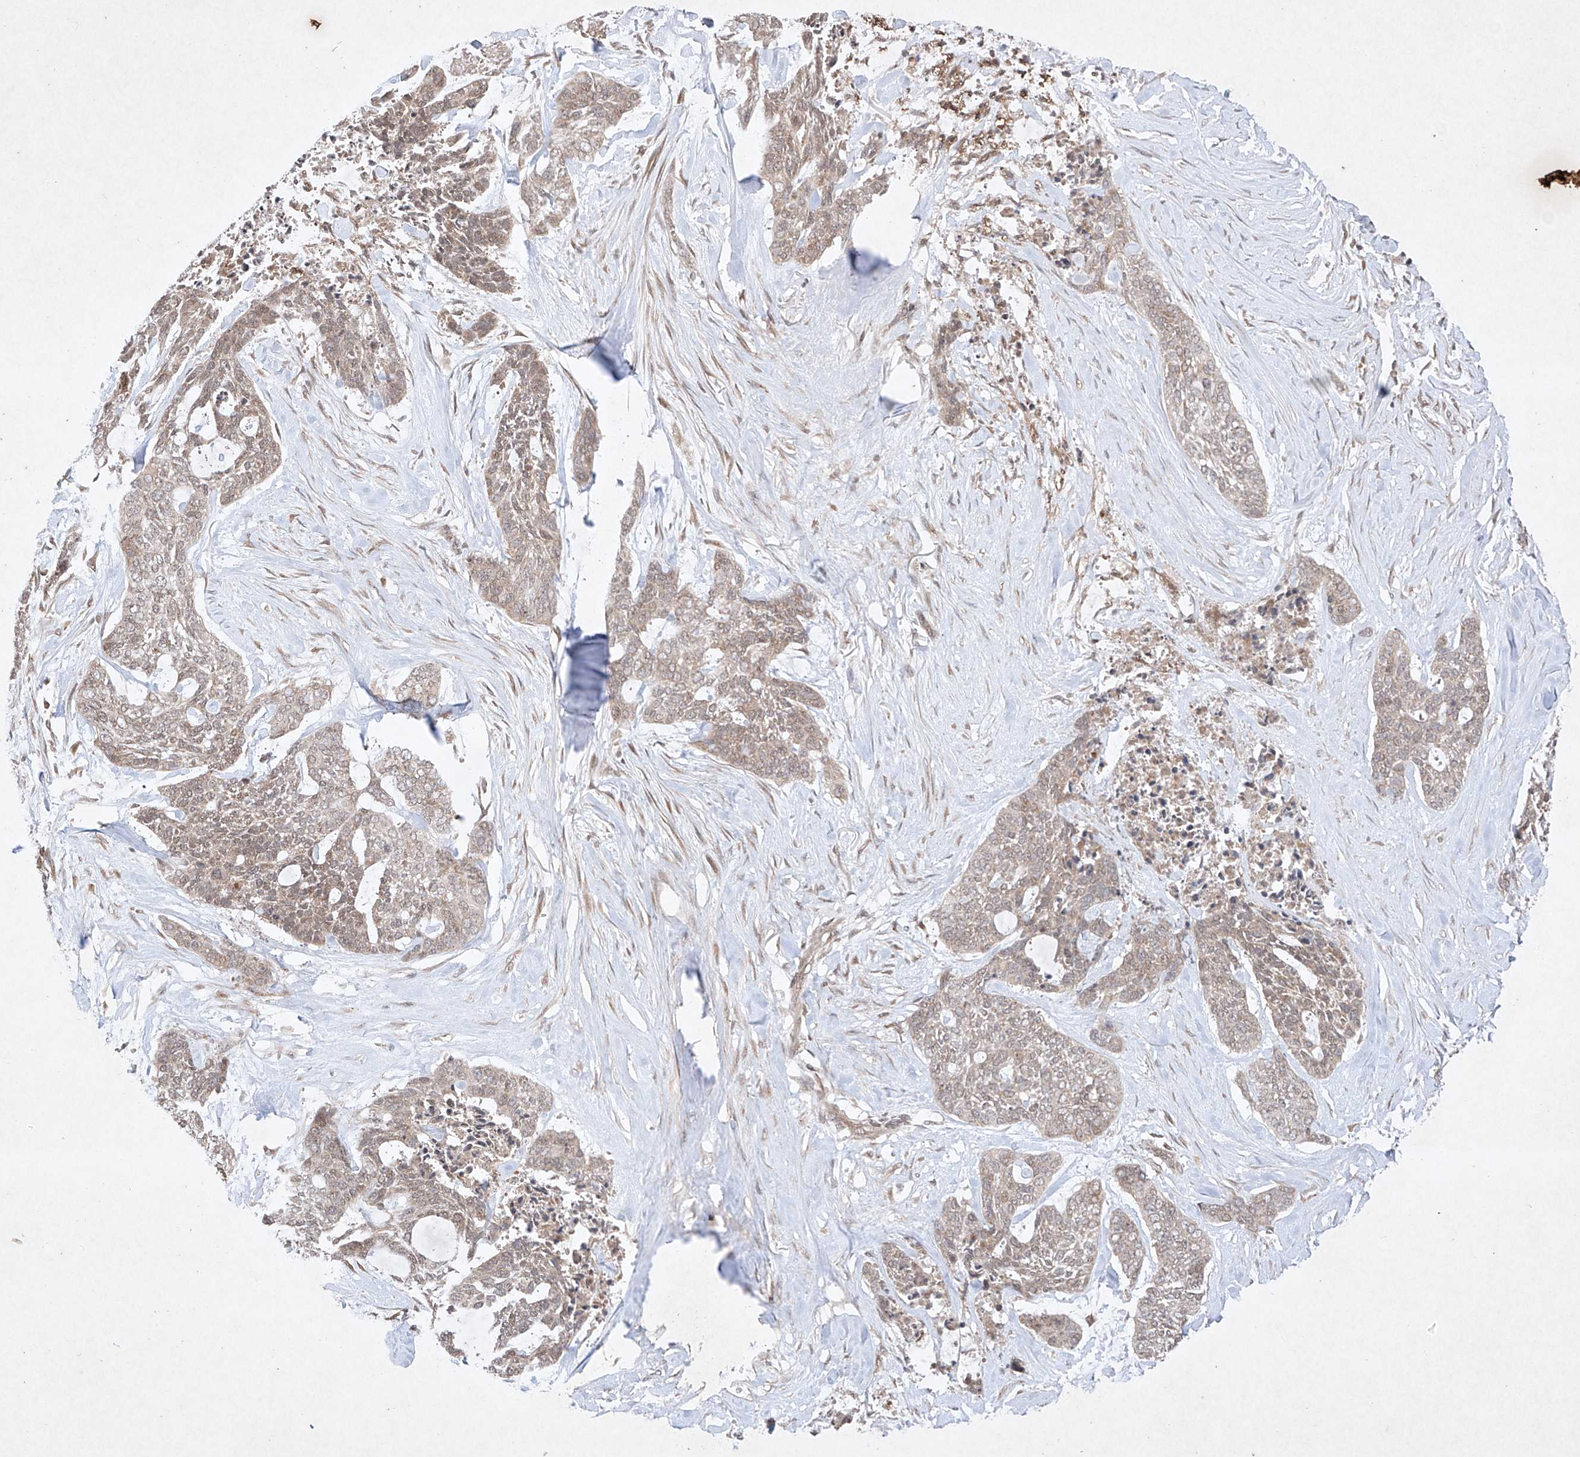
{"staining": {"intensity": "weak", "quantity": "25%-75%", "location": "cytoplasmic/membranous,nuclear"}, "tissue": "skin cancer", "cell_type": "Tumor cells", "image_type": "cancer", "snomed": [{"axis": "morphology", "description": "Basal cell carcinoma"}, {"axis": "topography", "description": "Skin"}], "caption": "Immunohistochemical staining of skin cancer reveals low levels of weak cytoplasmic/membranous and nuclear protein positivity in approximately 25%-75% of tumor cells.", "gene": "RNF31", "patient": {"sex": "female", "age": 64}}